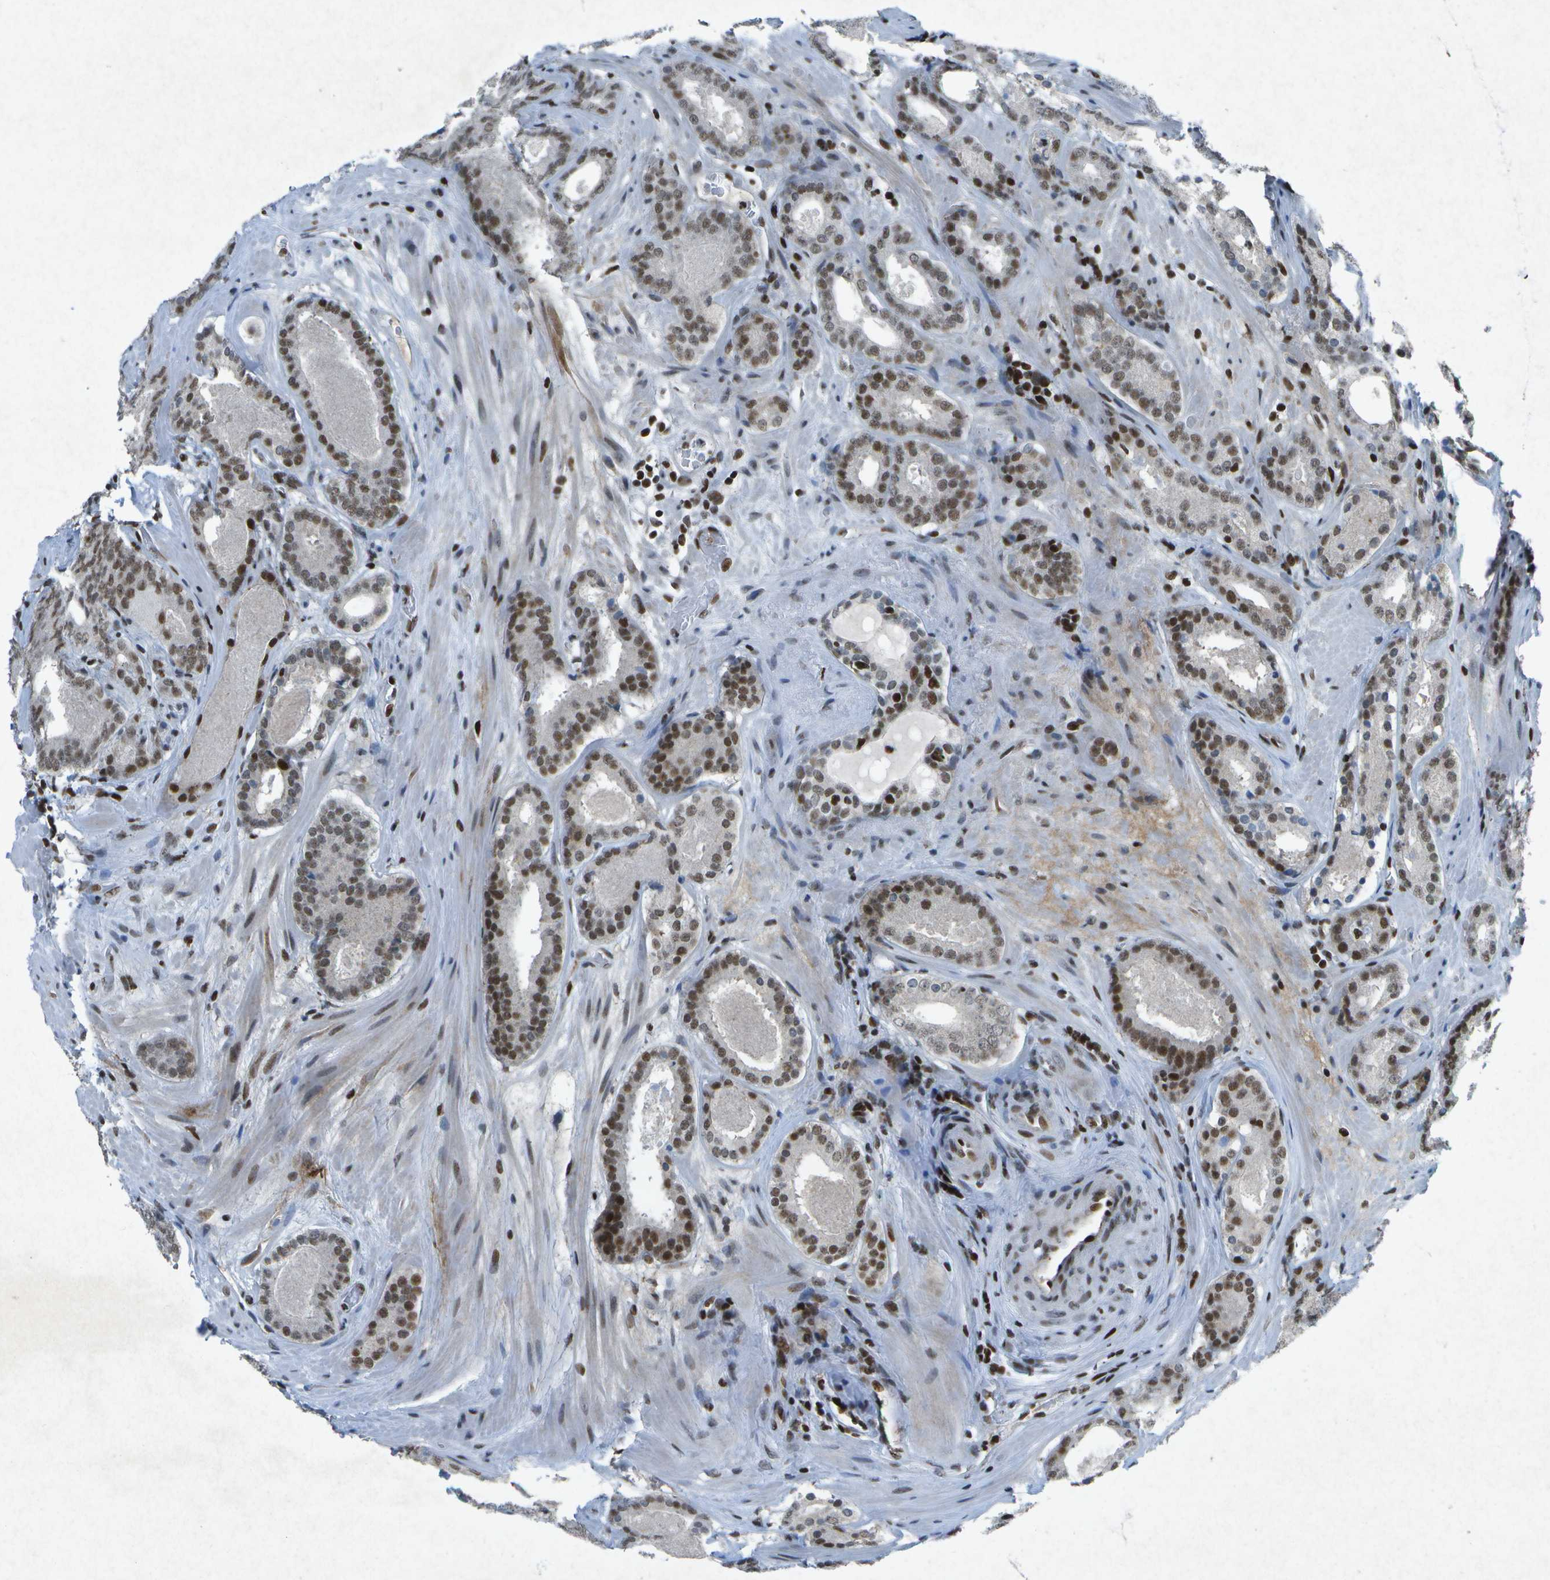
{"staining": {"intensity": "moderate", "quantity": ">75%", "location": "nuclear"}, "tissue": "prostate cancer", "cell_type": "Tumor cells", "image_type": "cancer", "snomed": [{"axis": "morphology", "description": "Adenocarcinoma, Low grade"}, {"axis": "topography", "description": "Prostate"}], "caption": "High-magnification brightfield microscopy of prostate cancer (low-grade adenocarcinoma) stained with DAB (3,3'-diaminobenzidine) (brown) and counterstained with hematoxylin (blue). tumor cells exhibit moderate nuclear positivity is appreciated in approximately>75% of cells.", "gene": "MTA2", "patient": {"sex": "male", "age": 69}}